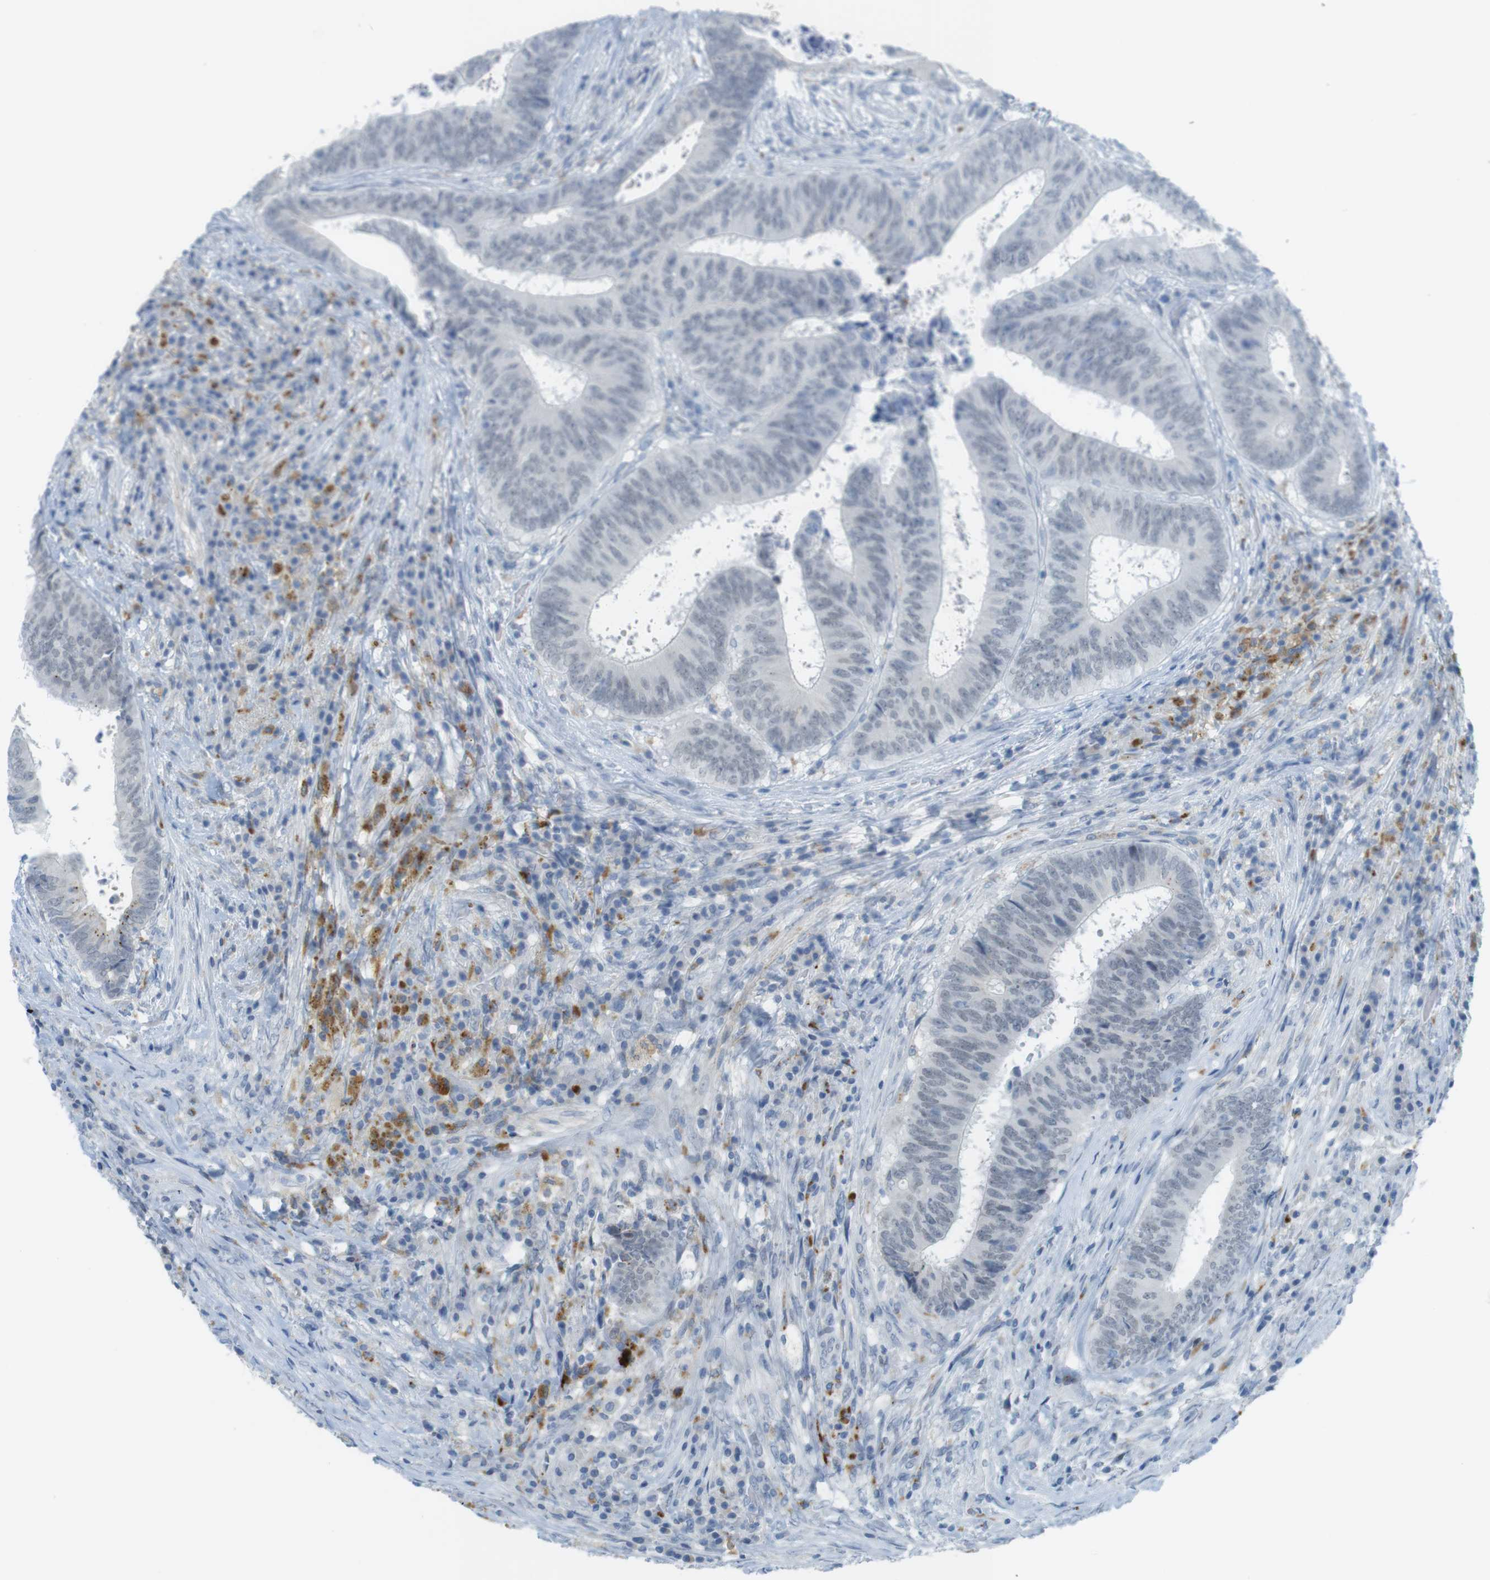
{"staining": {"intensity": "negative", "quantity": "none", "location": "none"}, "tissue": "colorectal cancer", "cell_type": "Tumor cells", "image_type": "cancer", "snomed": [{"axis": "morphology", "description": "Adenocarcinoma, NOS"}, {"axis": "topography", "description": "Rectum"}], "caption": "Protein analysis of colorectal cancer (adenocarcinoma) shows no significant staining in tumor cells.", "gene": "YIPF1", "patient": {"sex": "male", "age": 72}}